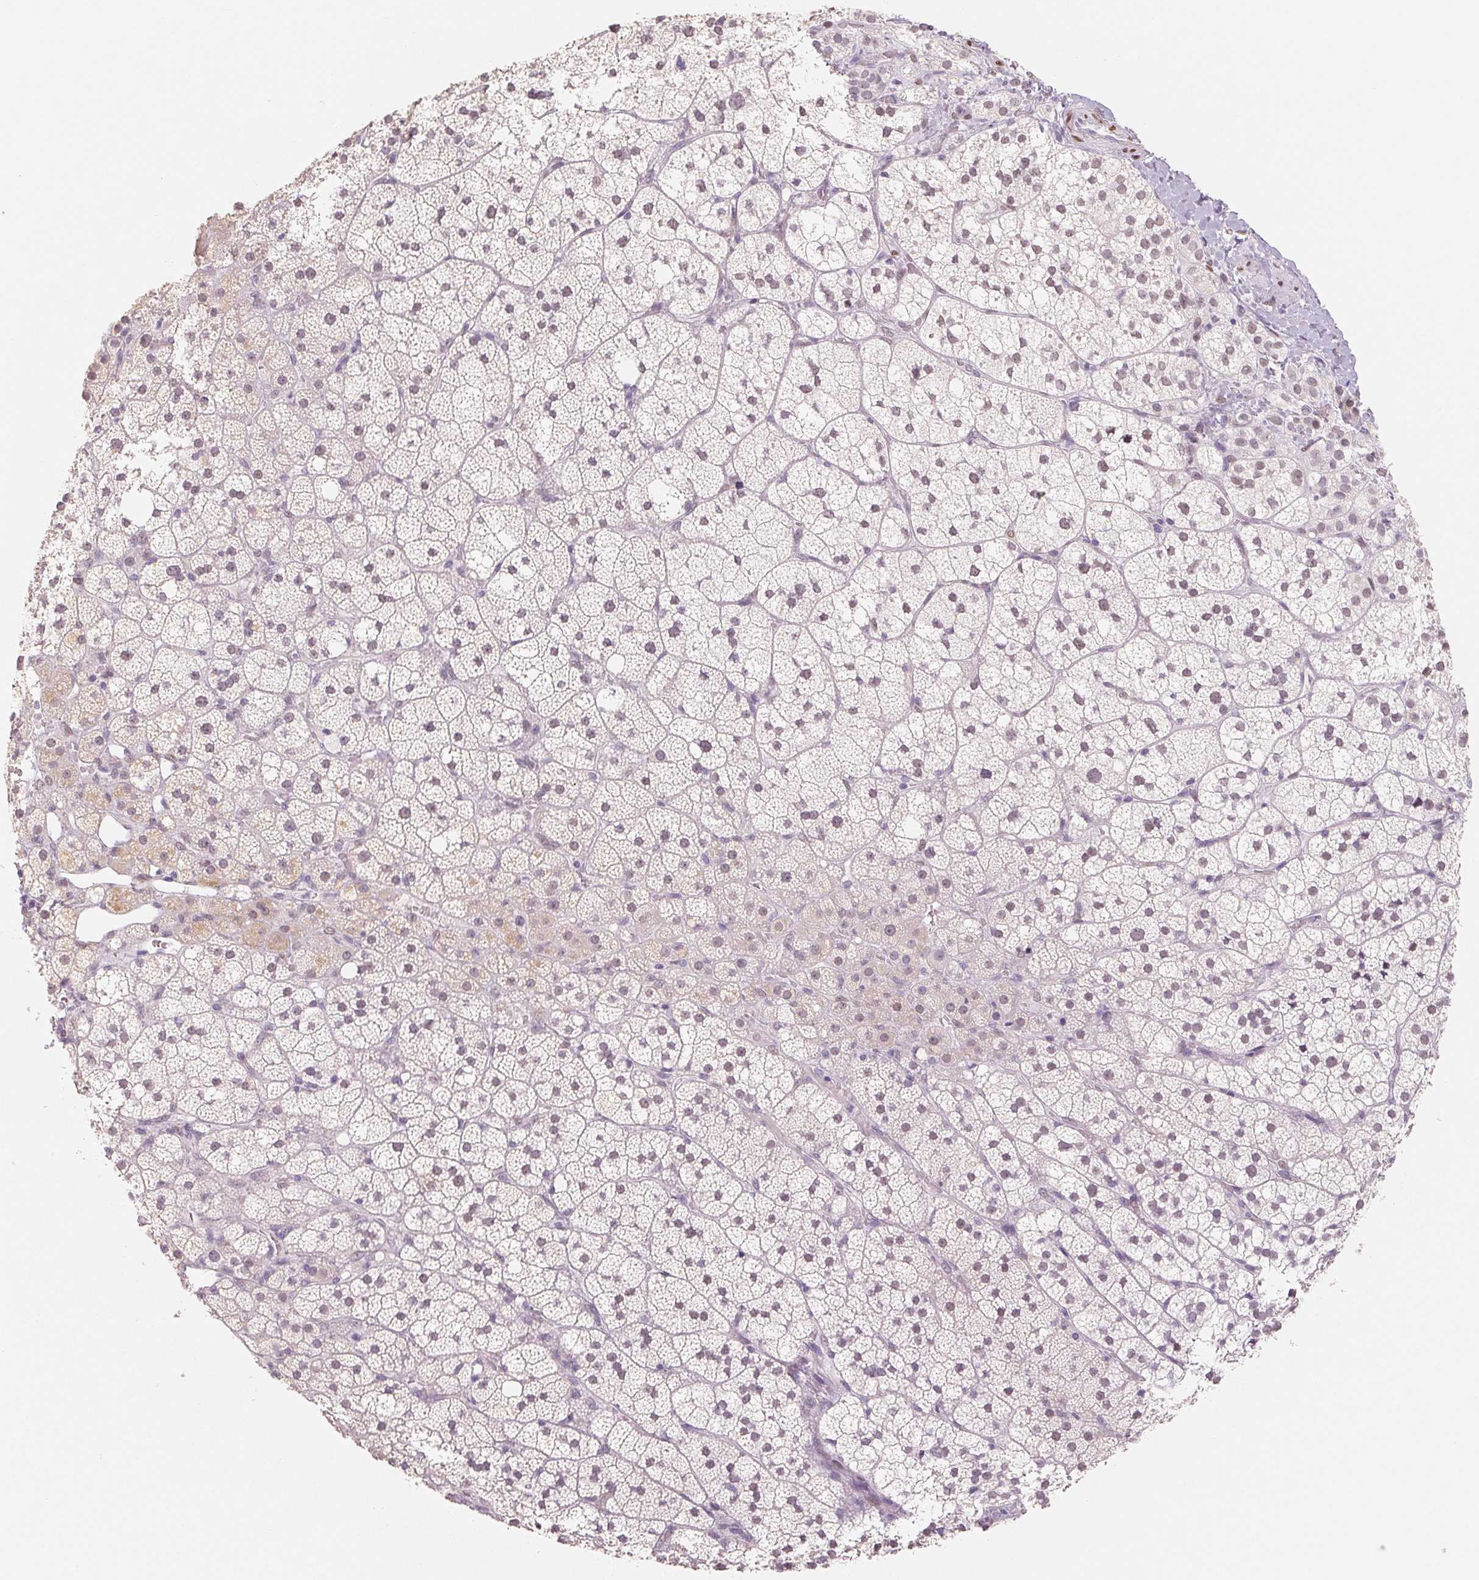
{"staining": {"intensity": "weak", "quantity": "<25%", "location": "nuclear"}, "tissue": "adrenal gland", "cell_type": "Glandular cells", "image_type": "normal", "snomed": [{"axis": "morphology", "description": "Normal tissue, NOS"}, {"axis": "topography", "description": "Adrenal gland"}], "caption": "This is a micrograph of immunohistochemistry staining of unremarkable adrenal gland, which shows no staining in glandular cells.", "gene": "SMARCD3", "patient": {"sex": "male", "age": 53}}